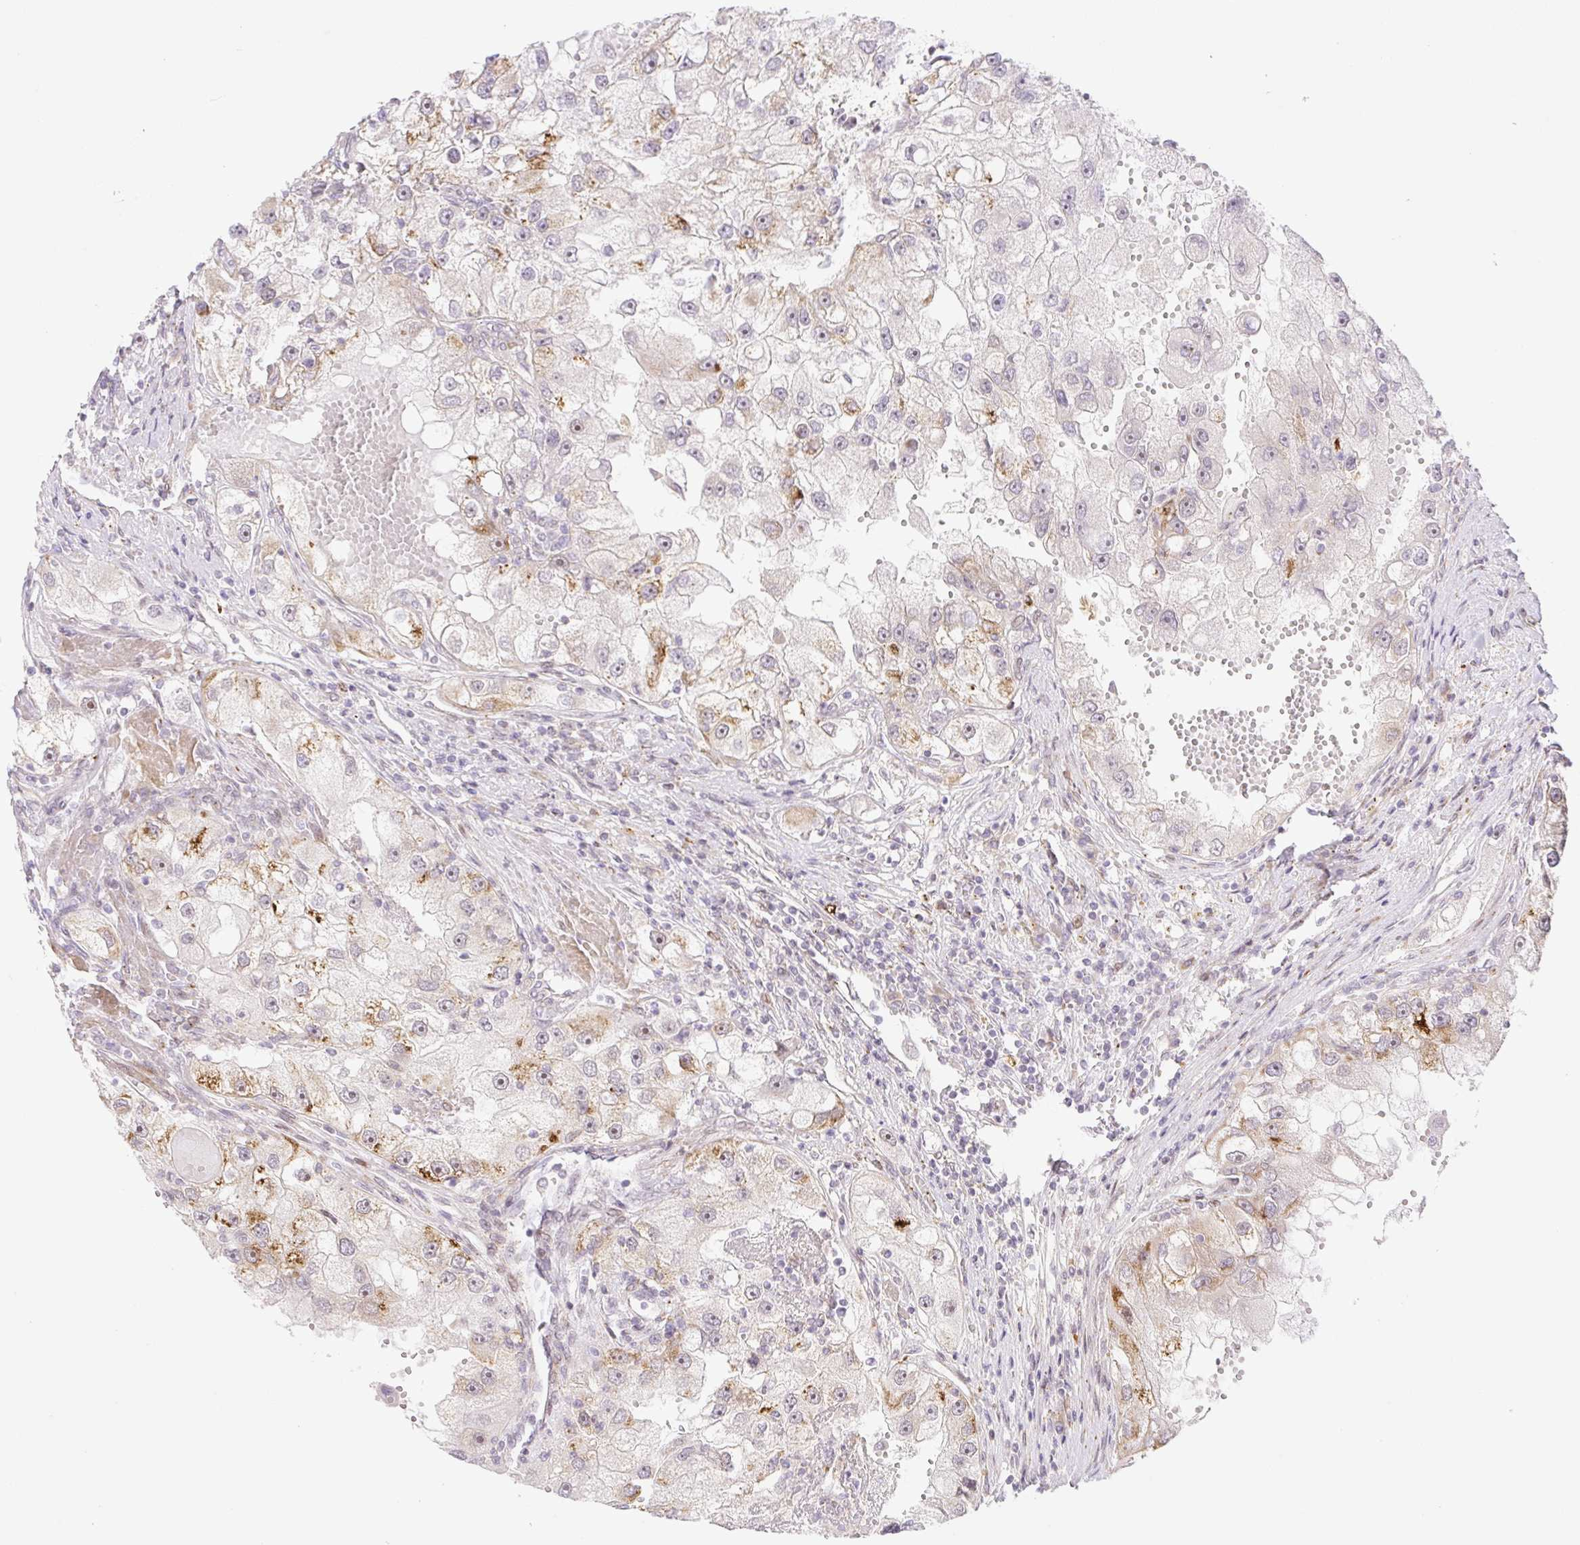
{"staining": {"intensity": "moderate", "quantity": "<25%", "location": "cytoplasmic/membranous"}, "tissue": "renal cancer", "cell_type": "Tumor cells", "image_type": "cancer", "snomed": [{"axis": "morphology", "description": "Adenocarcinoma, NOS"}, {"axis": "topography", "description": "Kidney"}], "caption": "Adenocarcinoma (renal) stained with DAB (3,3'-diaminobenzidine) immunohistochemistry displays low levels of moderate cytoplasmic/membranous positivity in about <25% of tumor cells.", "gene": "ZFP41", "patient": {"sex": "male", "age": 63}}